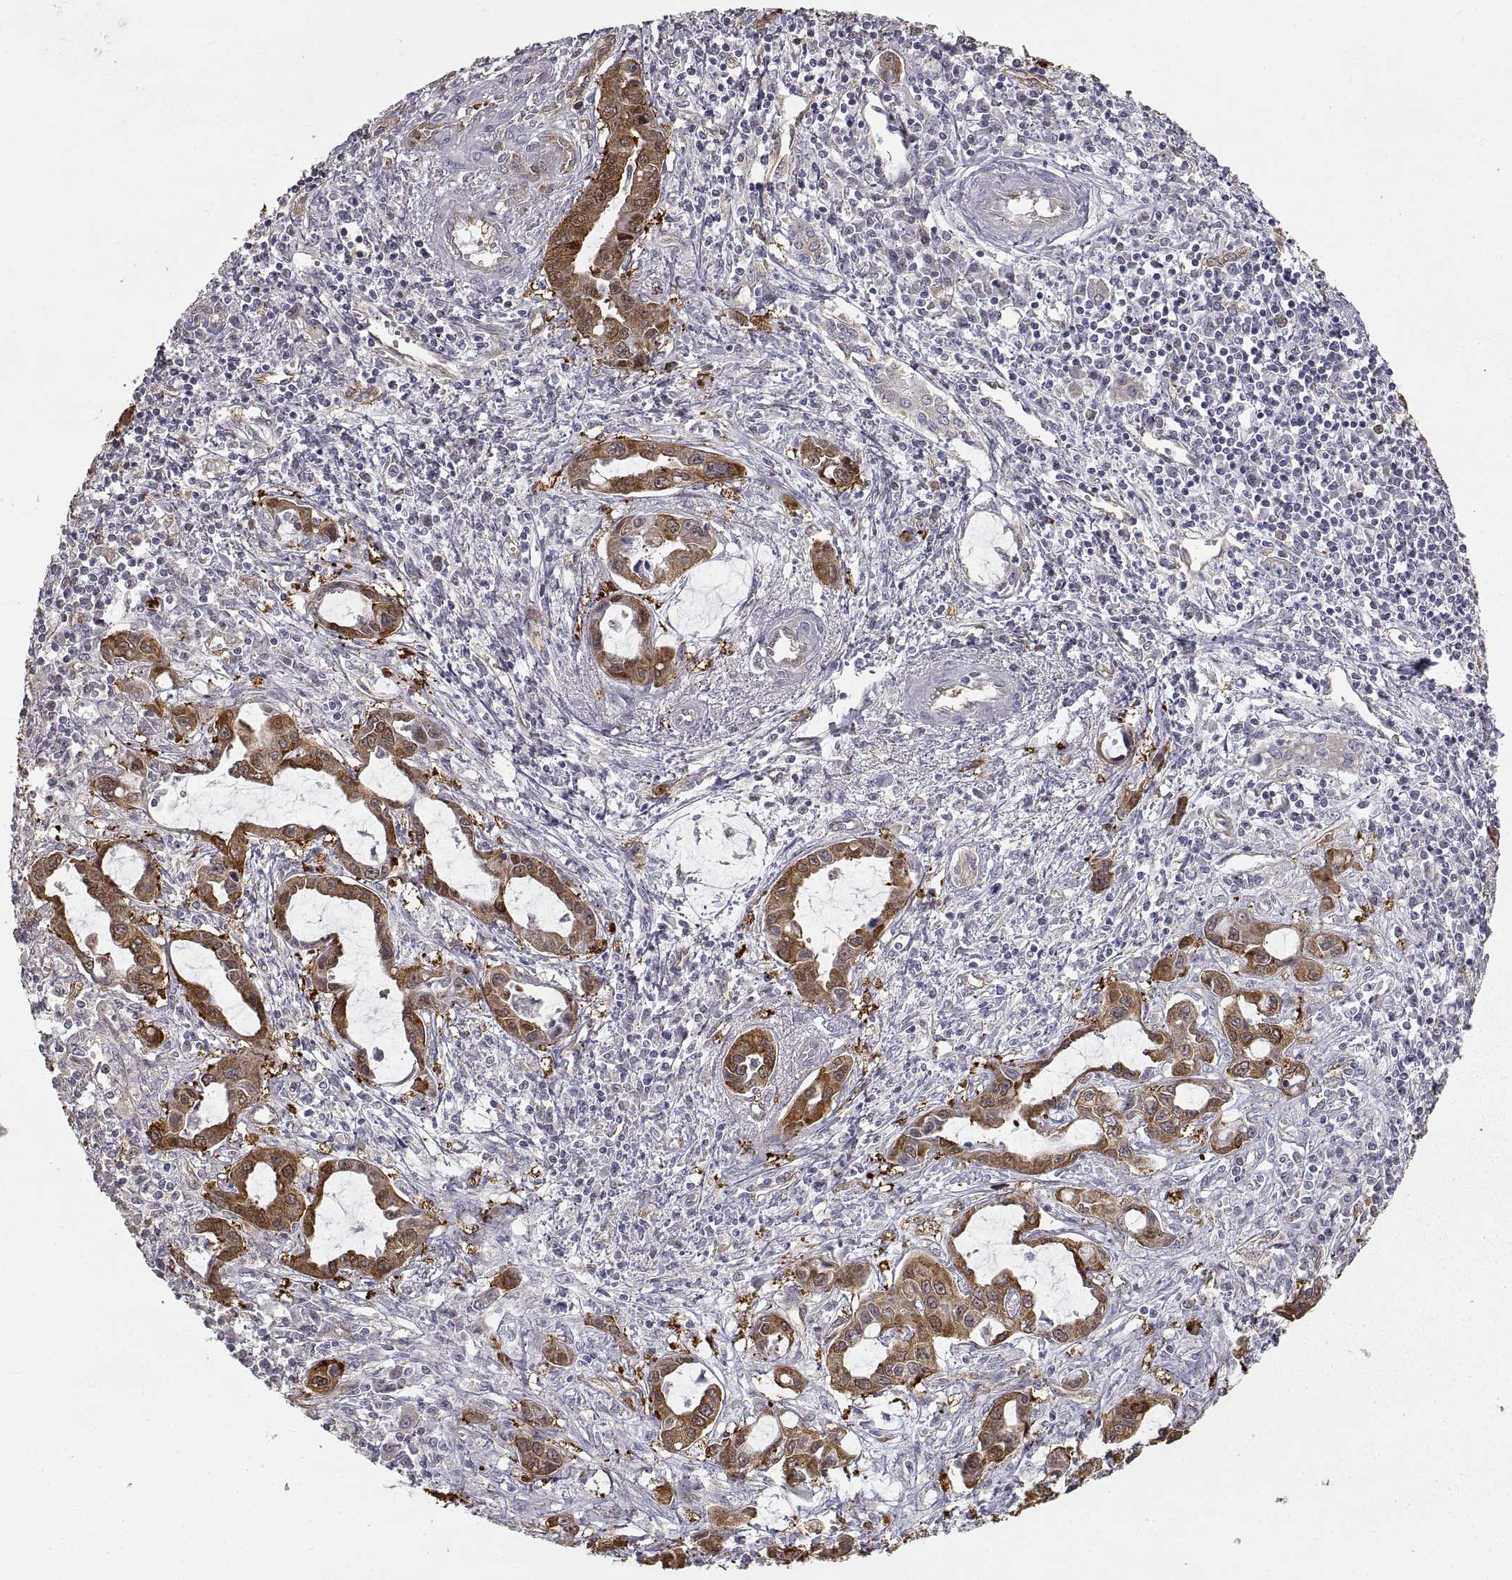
{"staining": {"intensity": "strong", "quantity": ">75%", "location": "cytoplasmic/membranous"}, "tissue": "liver cancer", "cell_type": "Tumor cells", "image_type": "cancer", "snomed": [{"axis": "morphology", "description": "Cholangiocarcinoma"}, {"axis": "topography", "description": "Liver"}], "caption": "Cholangiocarcinoma (liver) was stained to show a protein in brown. There is high levels of strong cytoplasmic/membranous positivity in approximately >75% of tumor cells.", "gene": "HSP90AB1", "patient": {"sex": "male", "age": 58}}